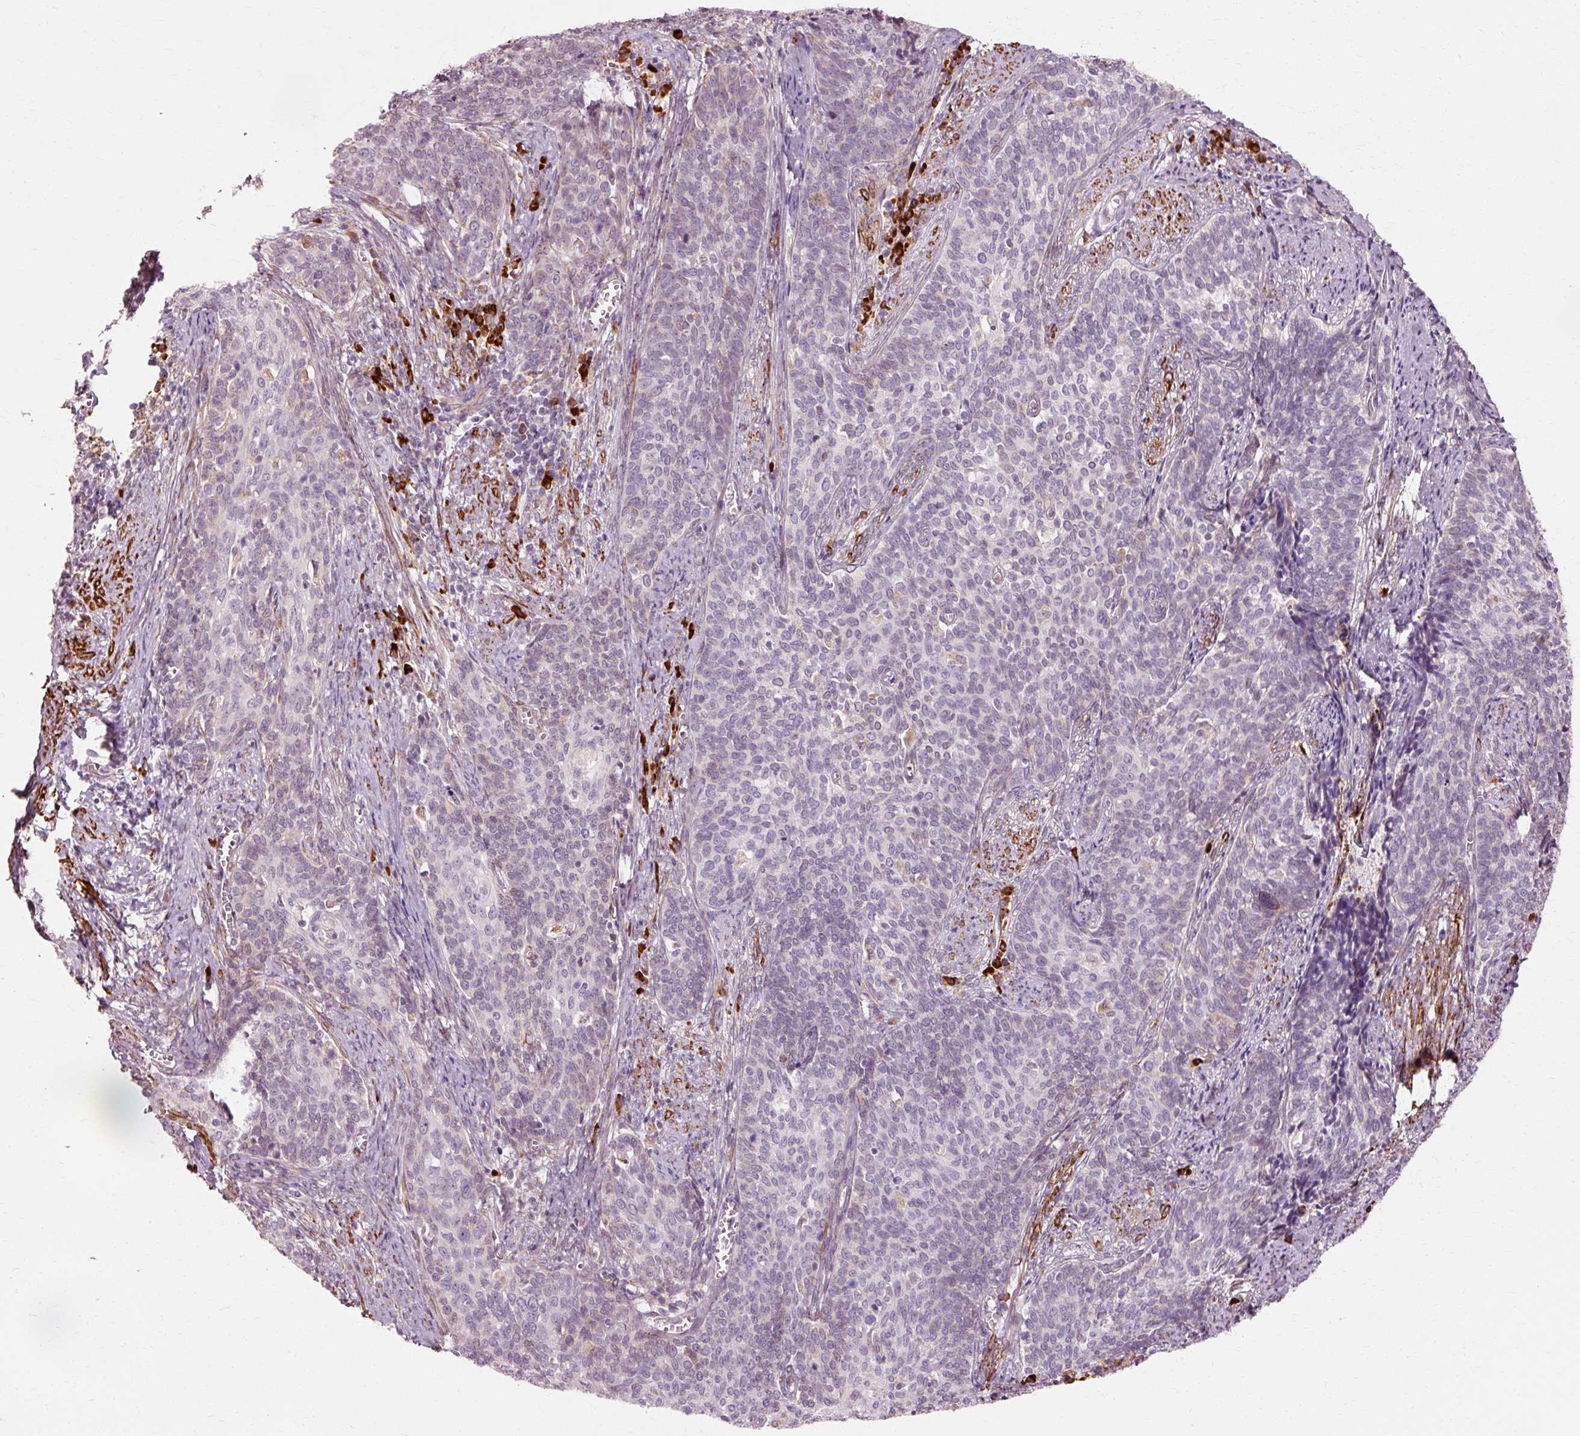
{"staining": {"intensity": "negative", "quantity": "none", "location": "none"}, "tissue": "cervical cancer", "cell_type": "Tumor cells", "image_type": "cancer", "snomed": [{"axis": "morphology", "description": "Squamous cell carcinoma, NOS"}, {"axis": "topography", "description": "Cervix"}], "caption": "Tumor cells are negative for brown protein staining in cervical cancer.", "gene": "RGPD5", "patient": {"sex": "female", "age": 39}}